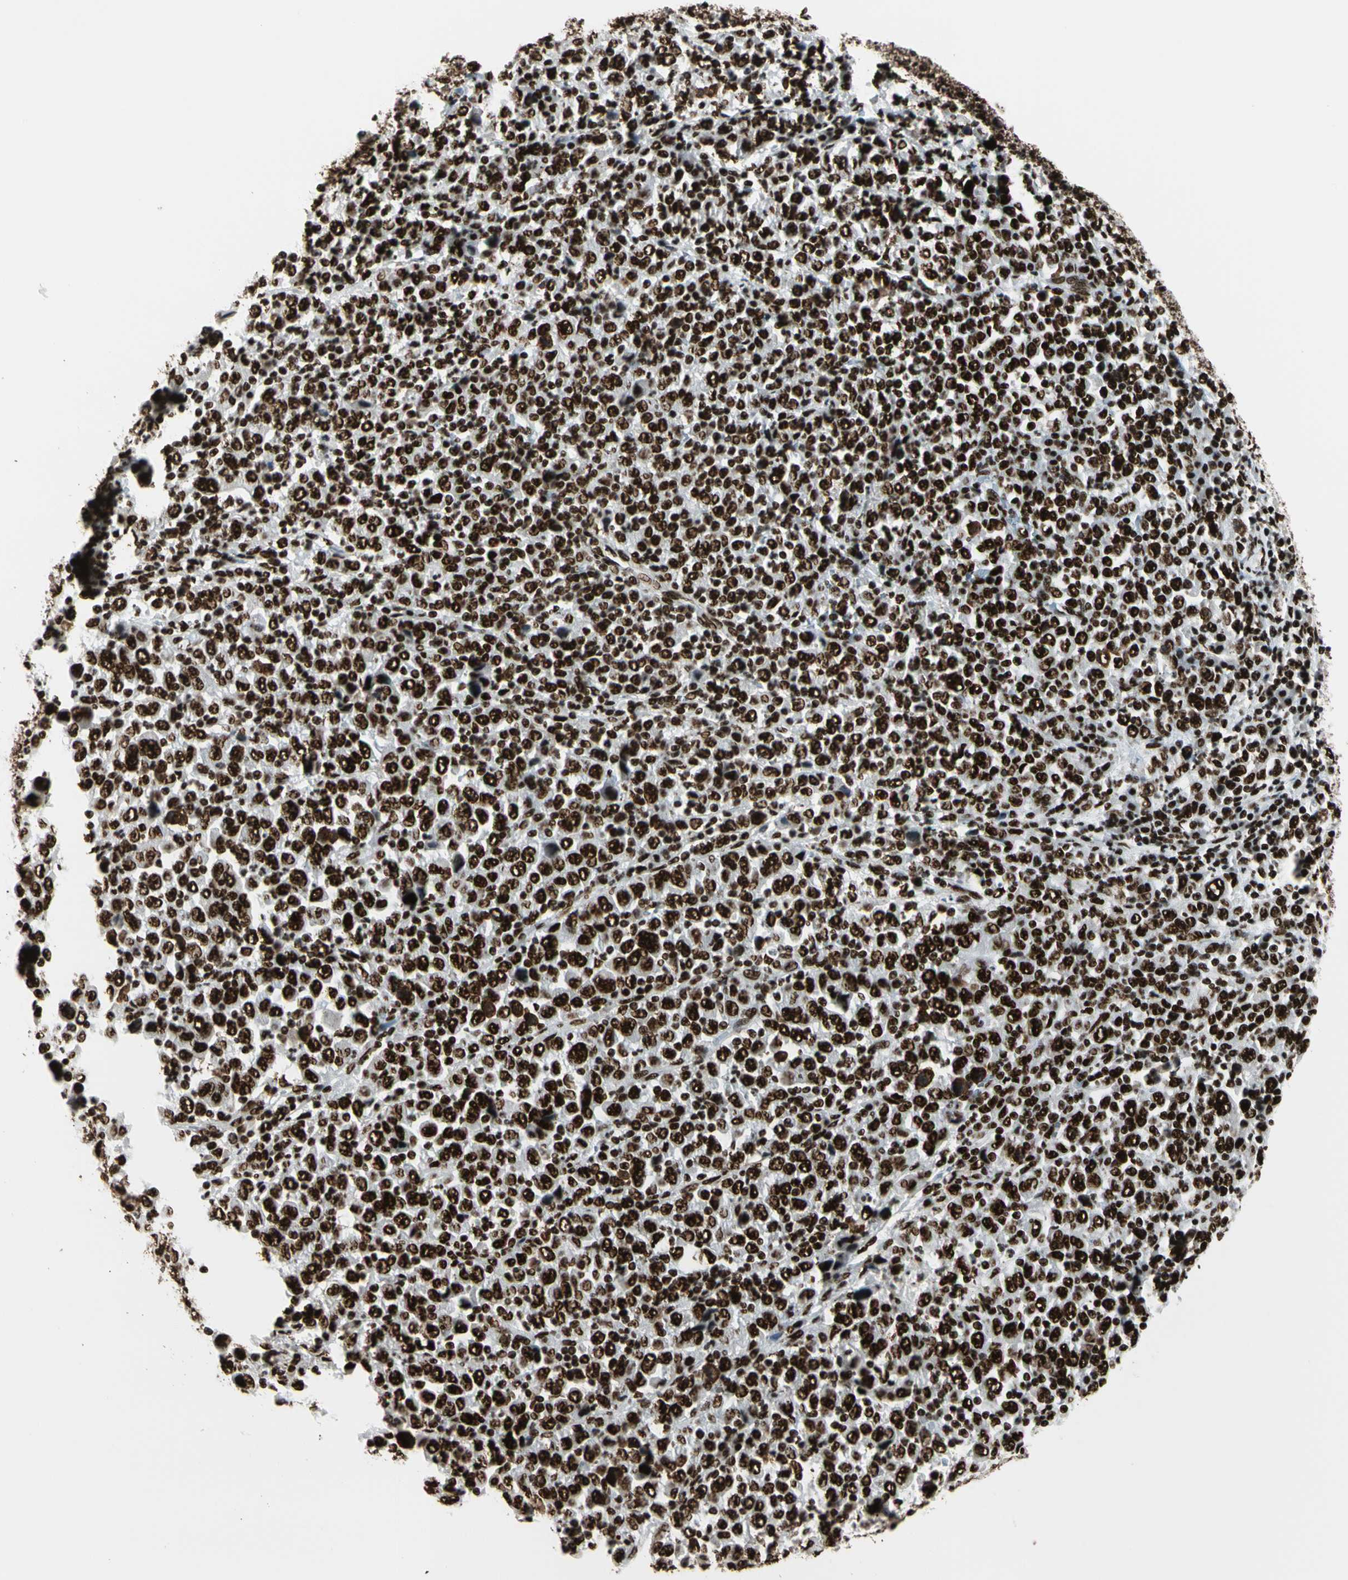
{"staining": {"intensity": "strong", "quantity": ">75%", "location": "nuclear"}, "tissue": "stomach cancer", "cell_type": "Tumor cells", "image_type": "cancer", "snomed": [{"axis": "morphology", "description": "Normal tissue, NOS"}, {"axis": "morphology", "description": "Adenocarcinoma, NOS"}, {"axis": "topography", "description": "Stomach, upper"}, {"axis": "topography", "description": "Stomach"}], "caption": "Stomach adenocarcinoma stained with a brown dye demonstrates strong nuclear positive staining in about >75% of tumor cells.", "gene": "CCAR1", "patient": {"sex": "male", "age": 59}}